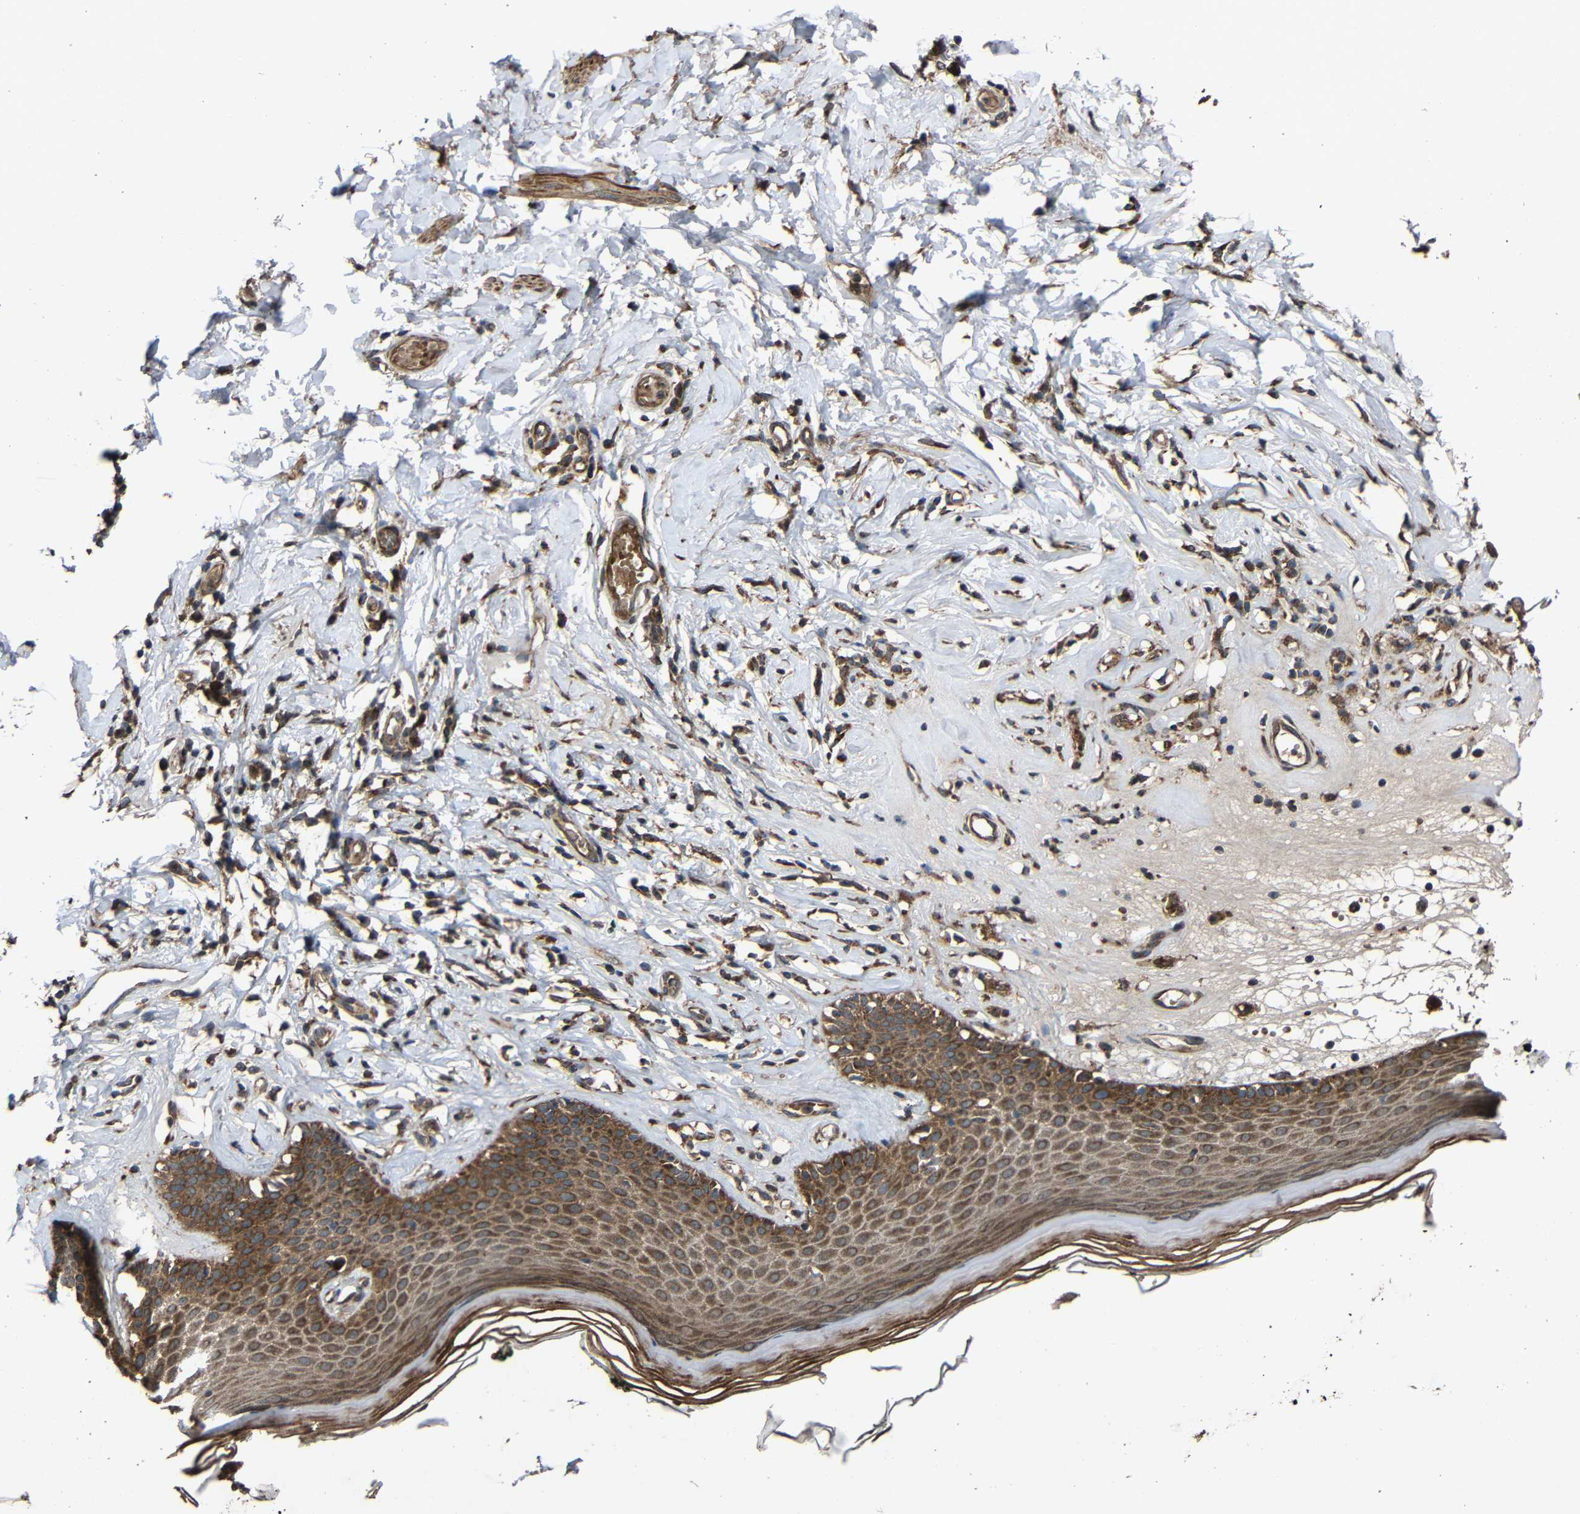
{"staining": {"intensity": "strong", "quantity": ">75%", "location": "cytoplasmic/membranous"}, "tissue": "skin", "cell_type": "Epidermal cells", "image_type": "normal", "snomed": [{"axis": "morphology", "description": "Normal tissue, NOS"}, {"axis": "morphology", "description": "Inflammation, NOS"}, {"axis": "topography", "description": "Vulva"}], "caption": "The histopathology image demonstrates immunohistochemical staining of normal skin. There is strong cytoplasmic/membranous staining is appreciated in about >75% of epidermal cells. (Stains: DAB (3,3'-diaminobenzidine) in brown, nuclei in blue, Microscopy: brightfield microscopy at high magnification).", "gene": "C1GALT1", "patient": {"sex": "female", "age": 84}}